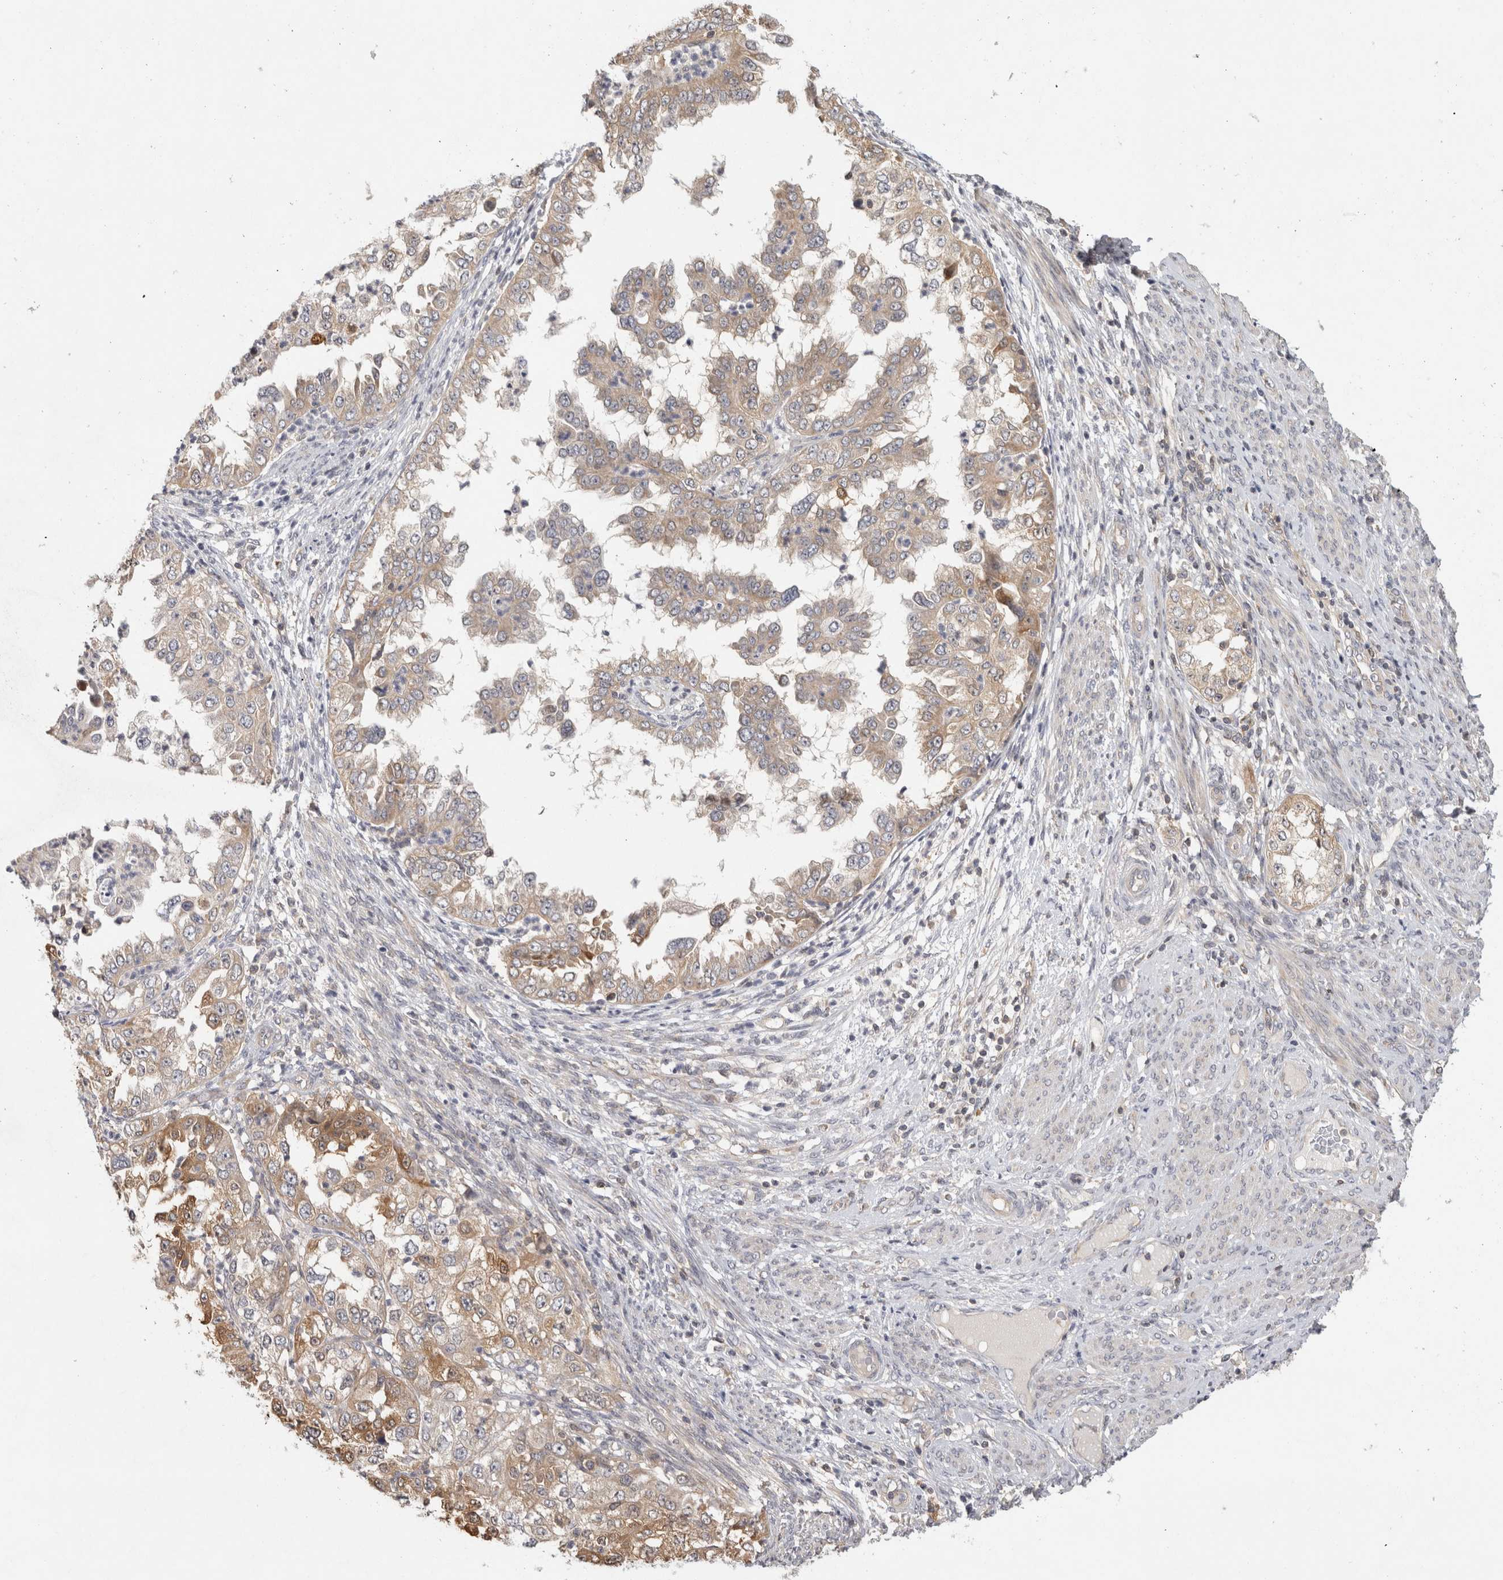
{"staining": {"intensity": "moderate", "quantity": "25%-75%", "location": "cytoplasmic/membranous"}, "tissue": "endometrial cancer", "cell_type": "Tumor cells", "image_type": "cancer", "snomed": [{"axis": "morphology", "description": "Adenocarcinoma, NOS"}, {"axis": "topography", "description": "Endometrium"}], "caption": "A medium amount of moderate cytoplasmic/membranous staining is seen in approximately 25%-75% of tumor cells in endometrial cancer tissue. (DAB IHC with brightfield microscopy, high magnification).", "gene": "ACAT2", "patient": {"sex": "female", "age": 85}}